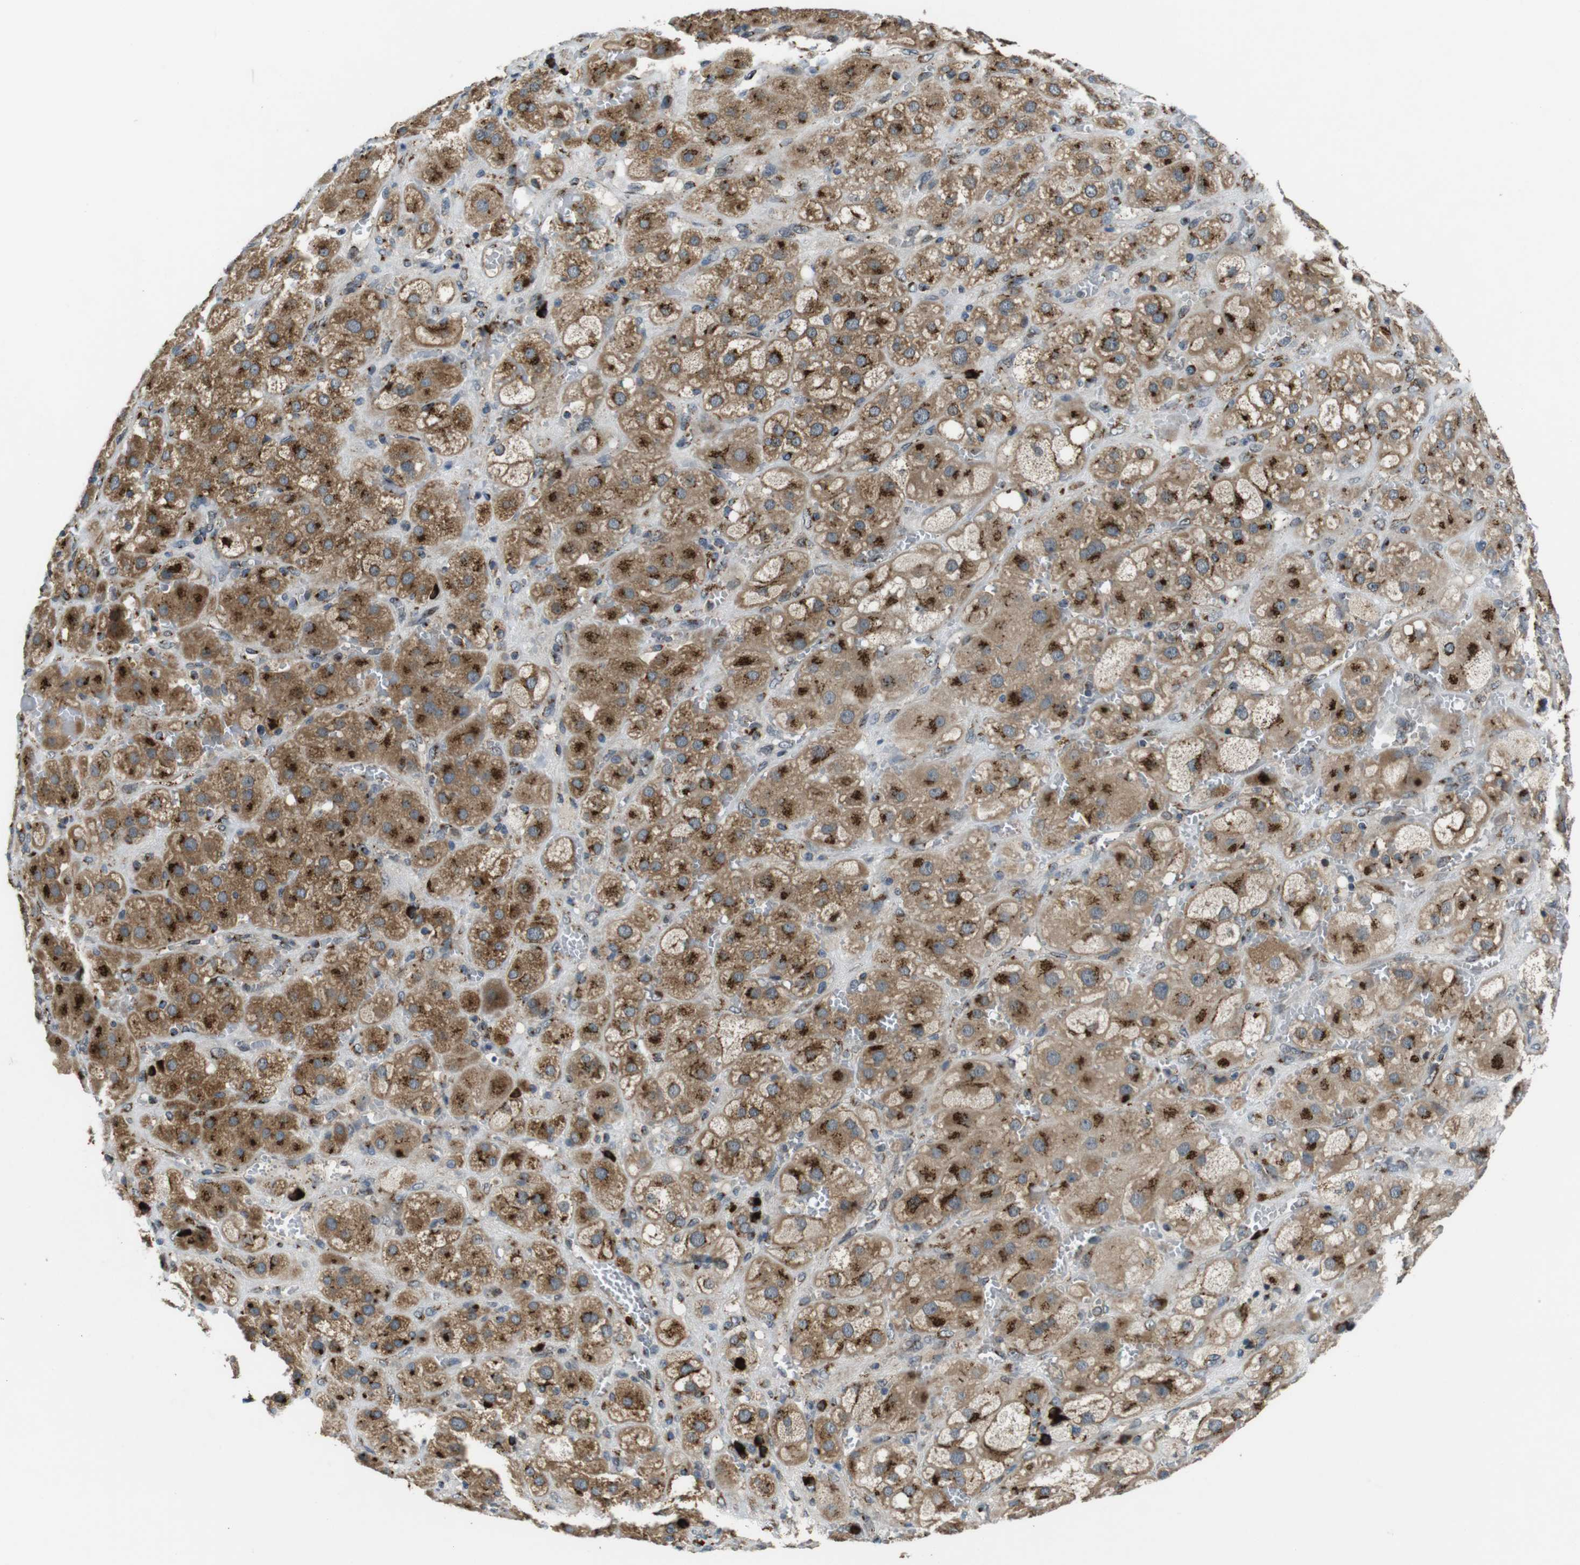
{"staining": {"intensity": "strong", "quantity": ">75%", "location": "cytoplasmic/membranous"}, "tissue": "adrenal gland", "cell_type": "Glandular cells", "image_type": "normal", "snomed": [{"axis": "morphology", "description": "Normal tissue, NOS"}, {"axis": "topography", "description": "Adrenal gland"}], "caption": "Protein staining demonstrates strong cytoplasmic/membranous staining in about >75% of glandular cells in benign adrenal gland. The protein of interest is shown in brown color, while the nuclei are stained blue.", "gene": "ZFPL1", "patient": {"sex": "female", "age": 47}}